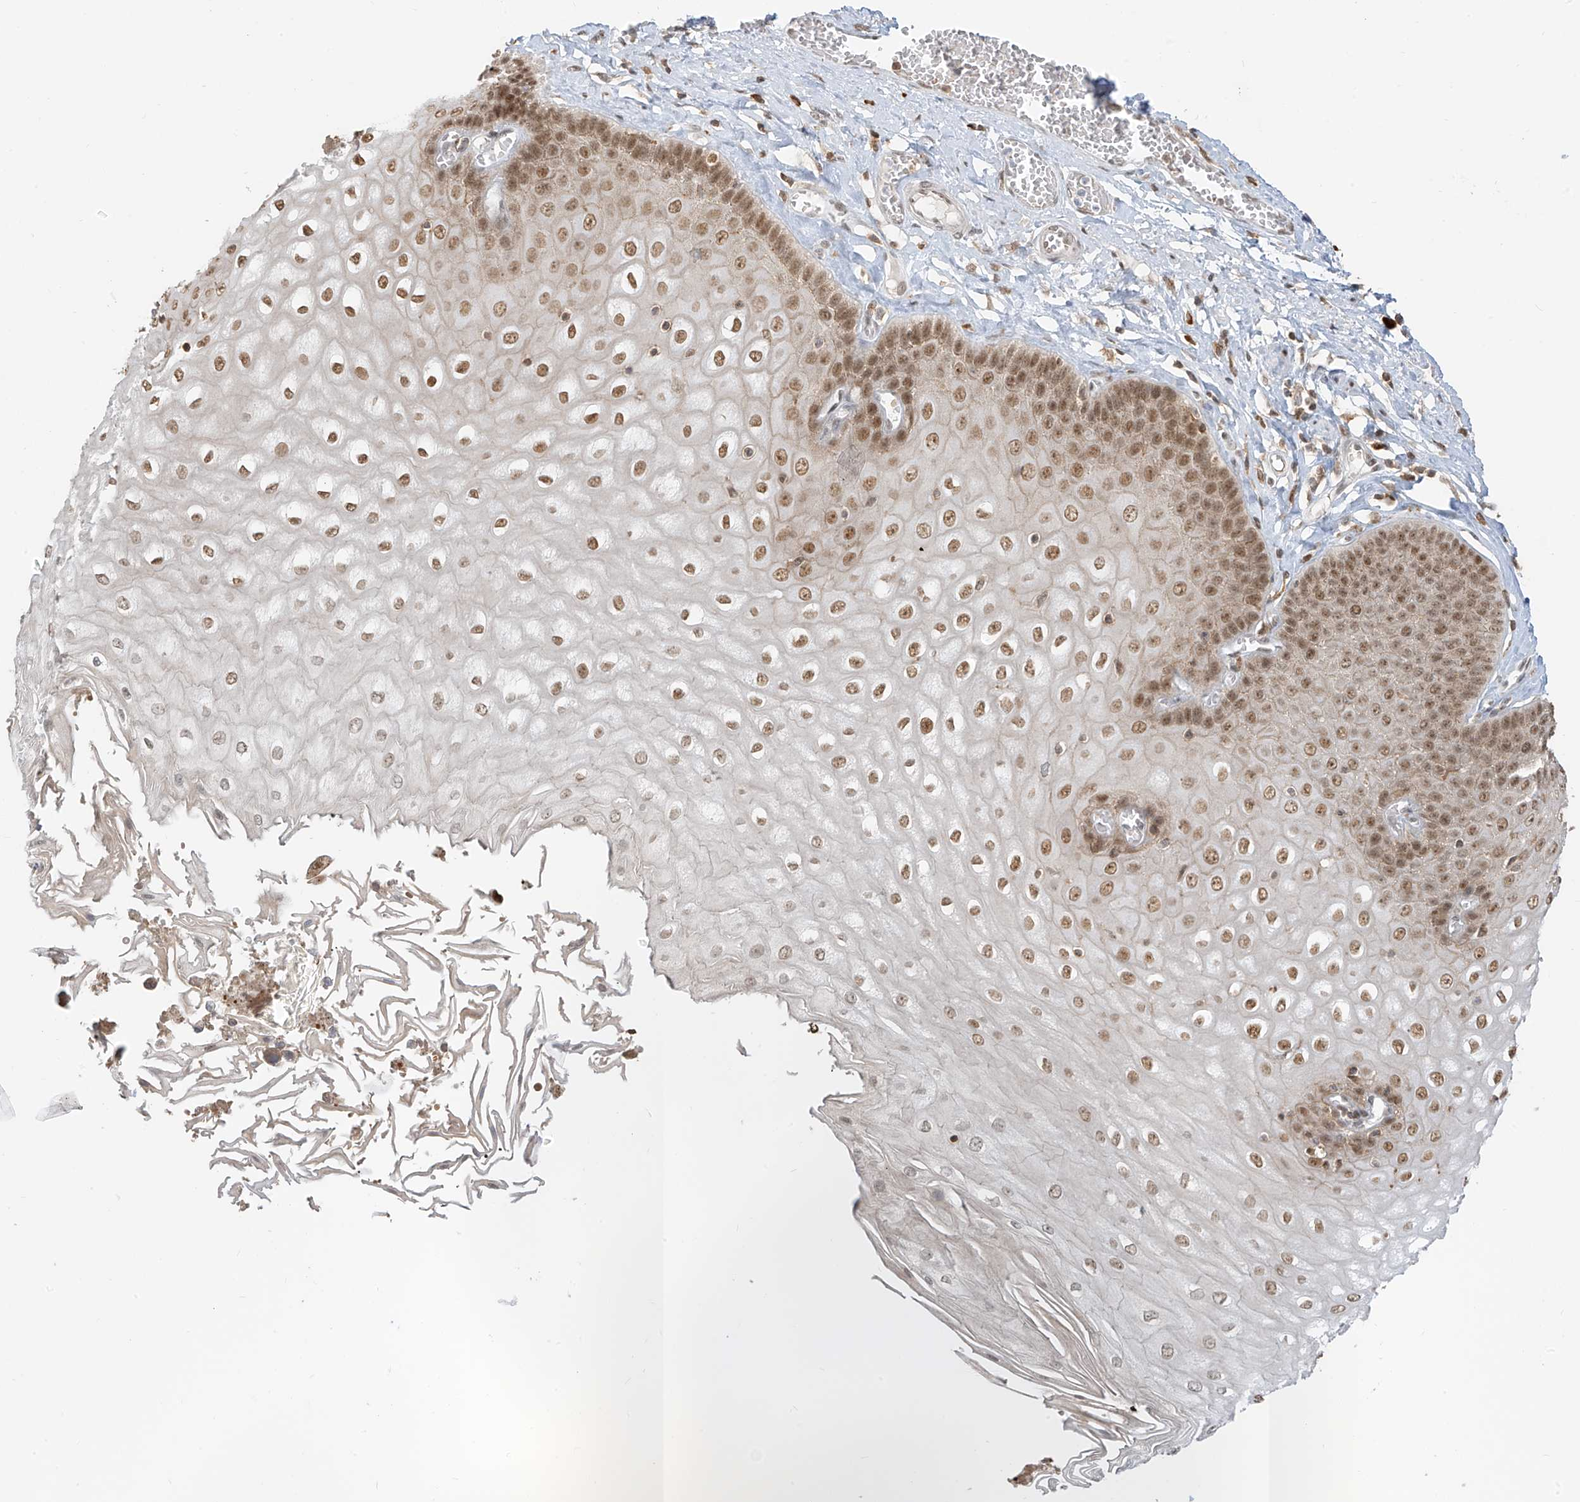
{"staining": {"intensity": "strong", "quantity": ">75%", "location": "nuclear"}, "tissue": "esophagus", "cell_type": "Squamous epithelial cells", "image_type": "normal", "snomed": [{"axis": "morphology", "description": "Normal tissue, NOS"}, {"axis": "topography", "description": "Esophagus"}], "caption": "Immunohistochemical staining of normal human esophagus reveals strong nuclear protein staining in about >75% of squamous epithelial cells.", "gene": "ZMYM2", "patient": {"sex": "male", "age": 60}}